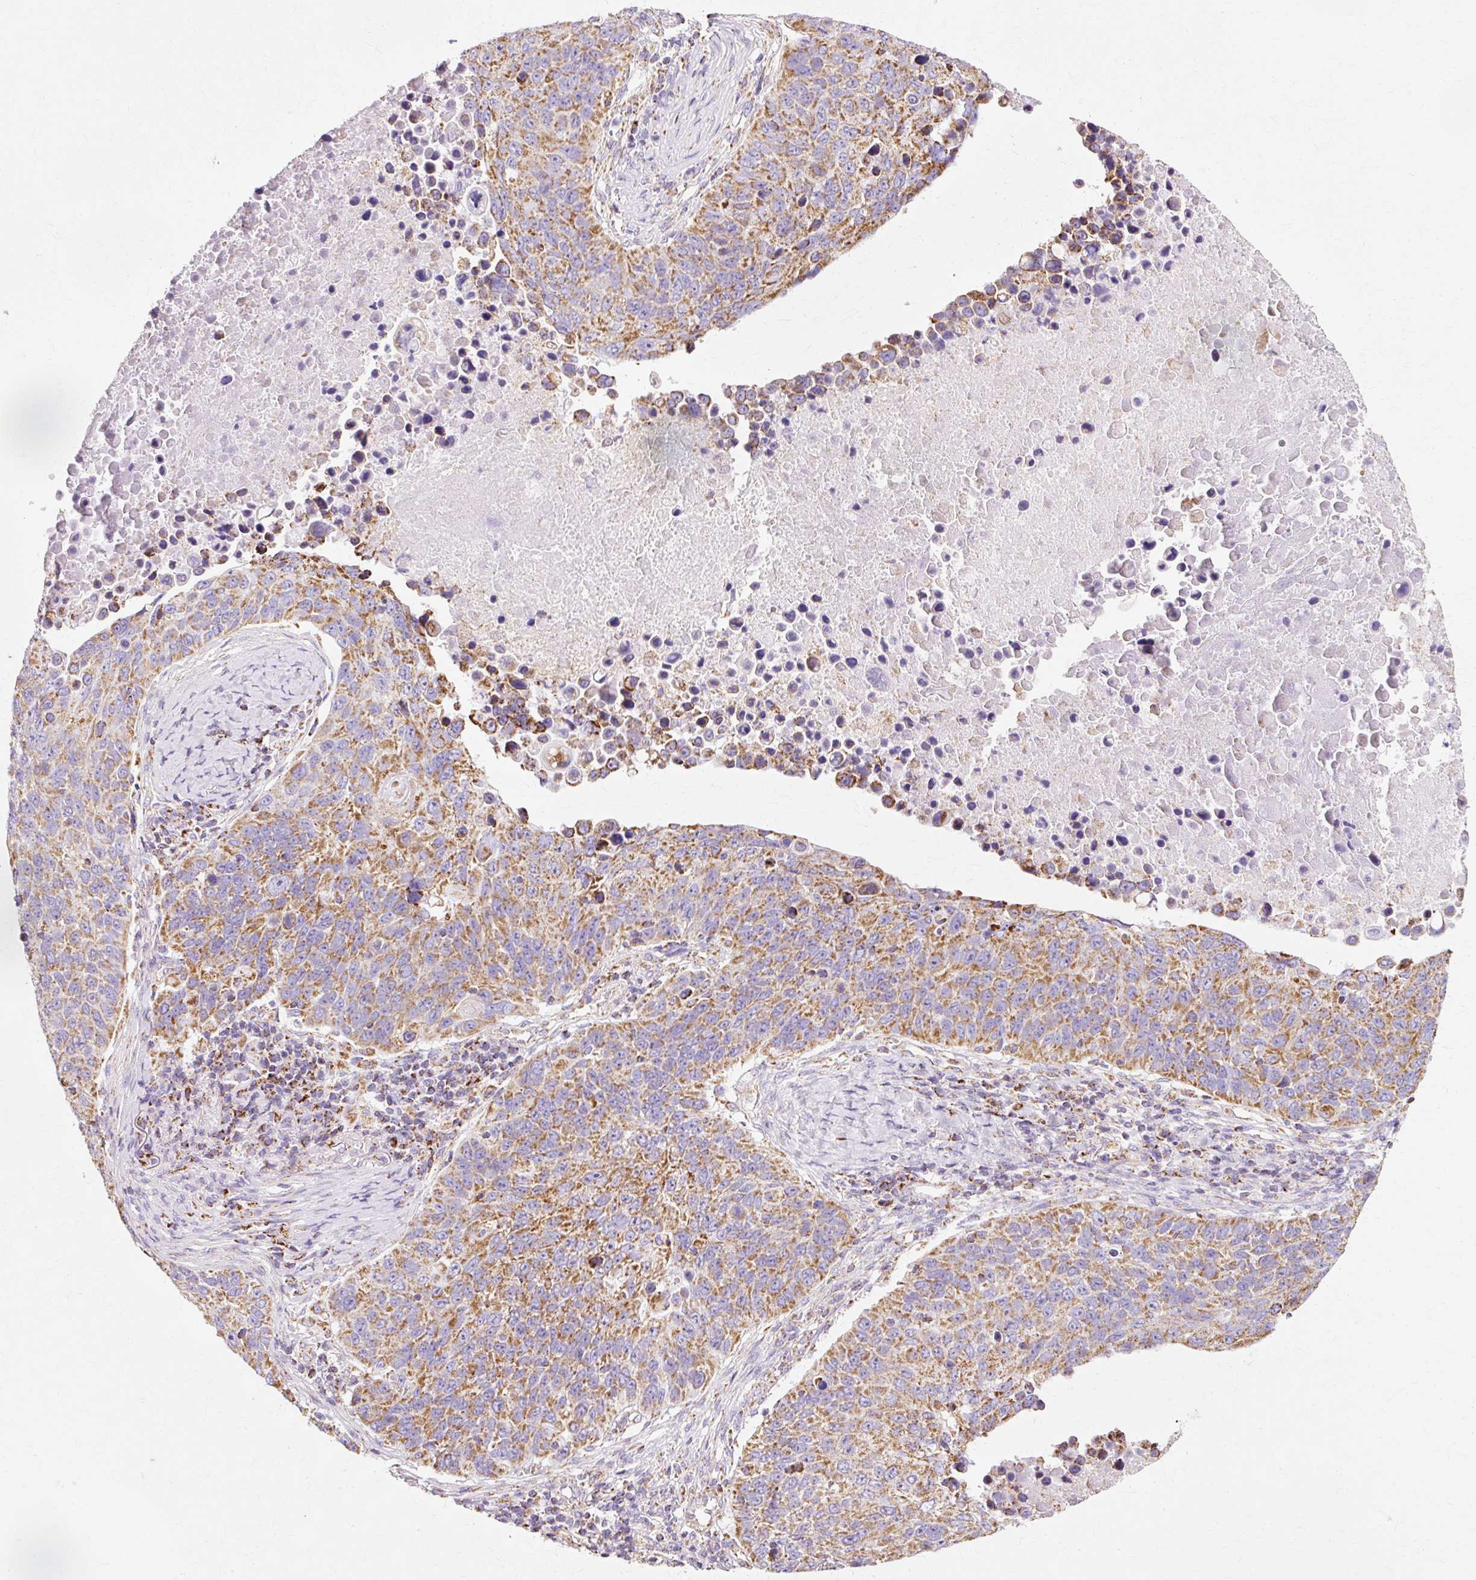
{"staining": {"intensity": "moderate", "quantity": ">75%", "location": "cytoplasmic/membranous"}, "tissue": "lung cancer", "cell_type": "Tumor cells", "image_type": "cancer", "snomed": [{"axis": "morphology", "description": "Normal tissue, NOS"}, {"axis": "morphology", "description": "Squamous cell carcinoma, NOS"}, {"axis": "topography", "description": "Lymph node"}, {"axis": "topography", "description": "Lung"}], "caption": "Lung squamous cell carcinoma was stained to show a protein in brown. There is medium levels of moderate cytoplasmic/membranous positivity in about >75% of tumor cells. Nuclei are stained in blue.", "gene": "ATP5PO", "patient": {"sex": "male", "age": 66}}